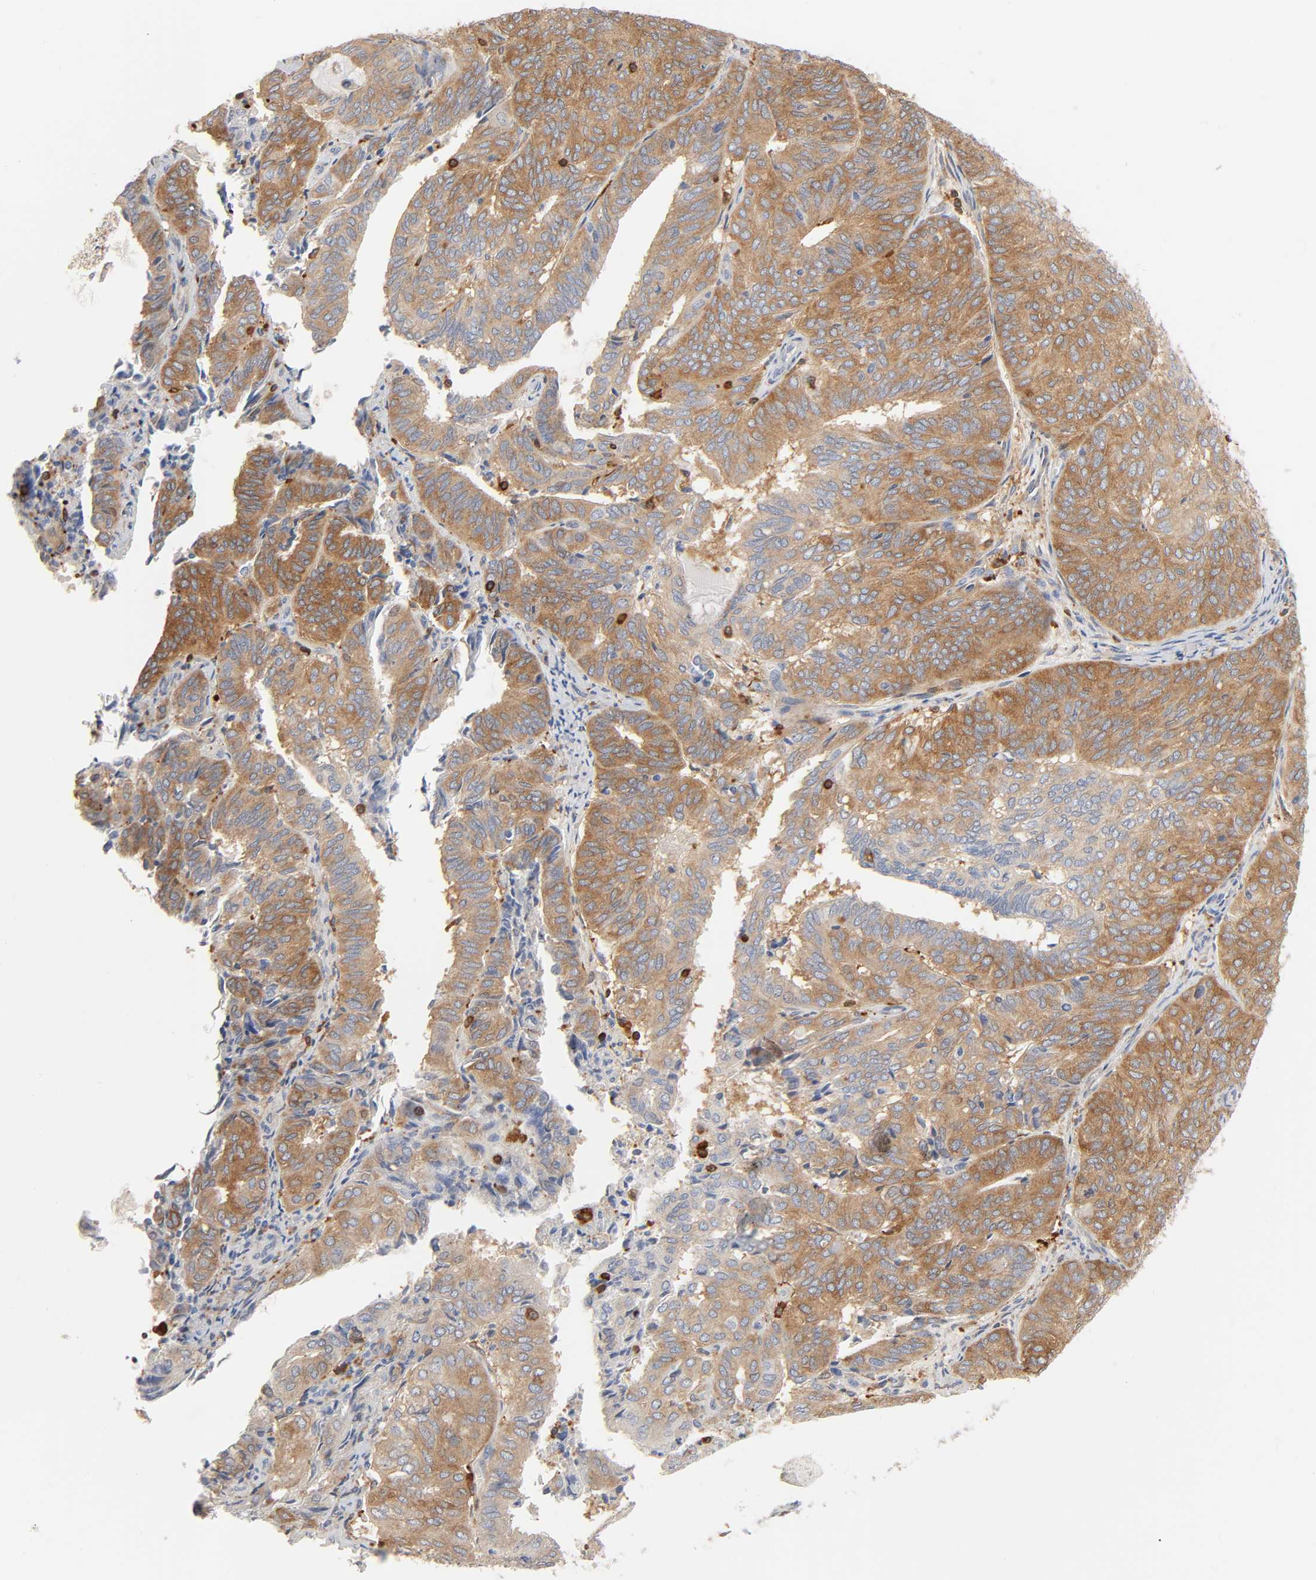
{"staining": {"intensity": "moderate", "quantity": ">75%", "location": "cytoplasmic/membranous"}, "tissue": "endometrial cancer", "cell_type": "Tumor cells", "image_type": "cancer", "snomed": [{"axis": "morphology", "description": "Adenocarcinoma, NOS"}, {"axis": "topography", "description": "Uterus"}], "caption": "Protein staining shows moderate cytoplasmic/membranous positivity in about >75% of tumor cells in endometrial cancer (adenocarcinoma).", "gene": "BIN1", "patient": {"sex": "female", "age": 60}}